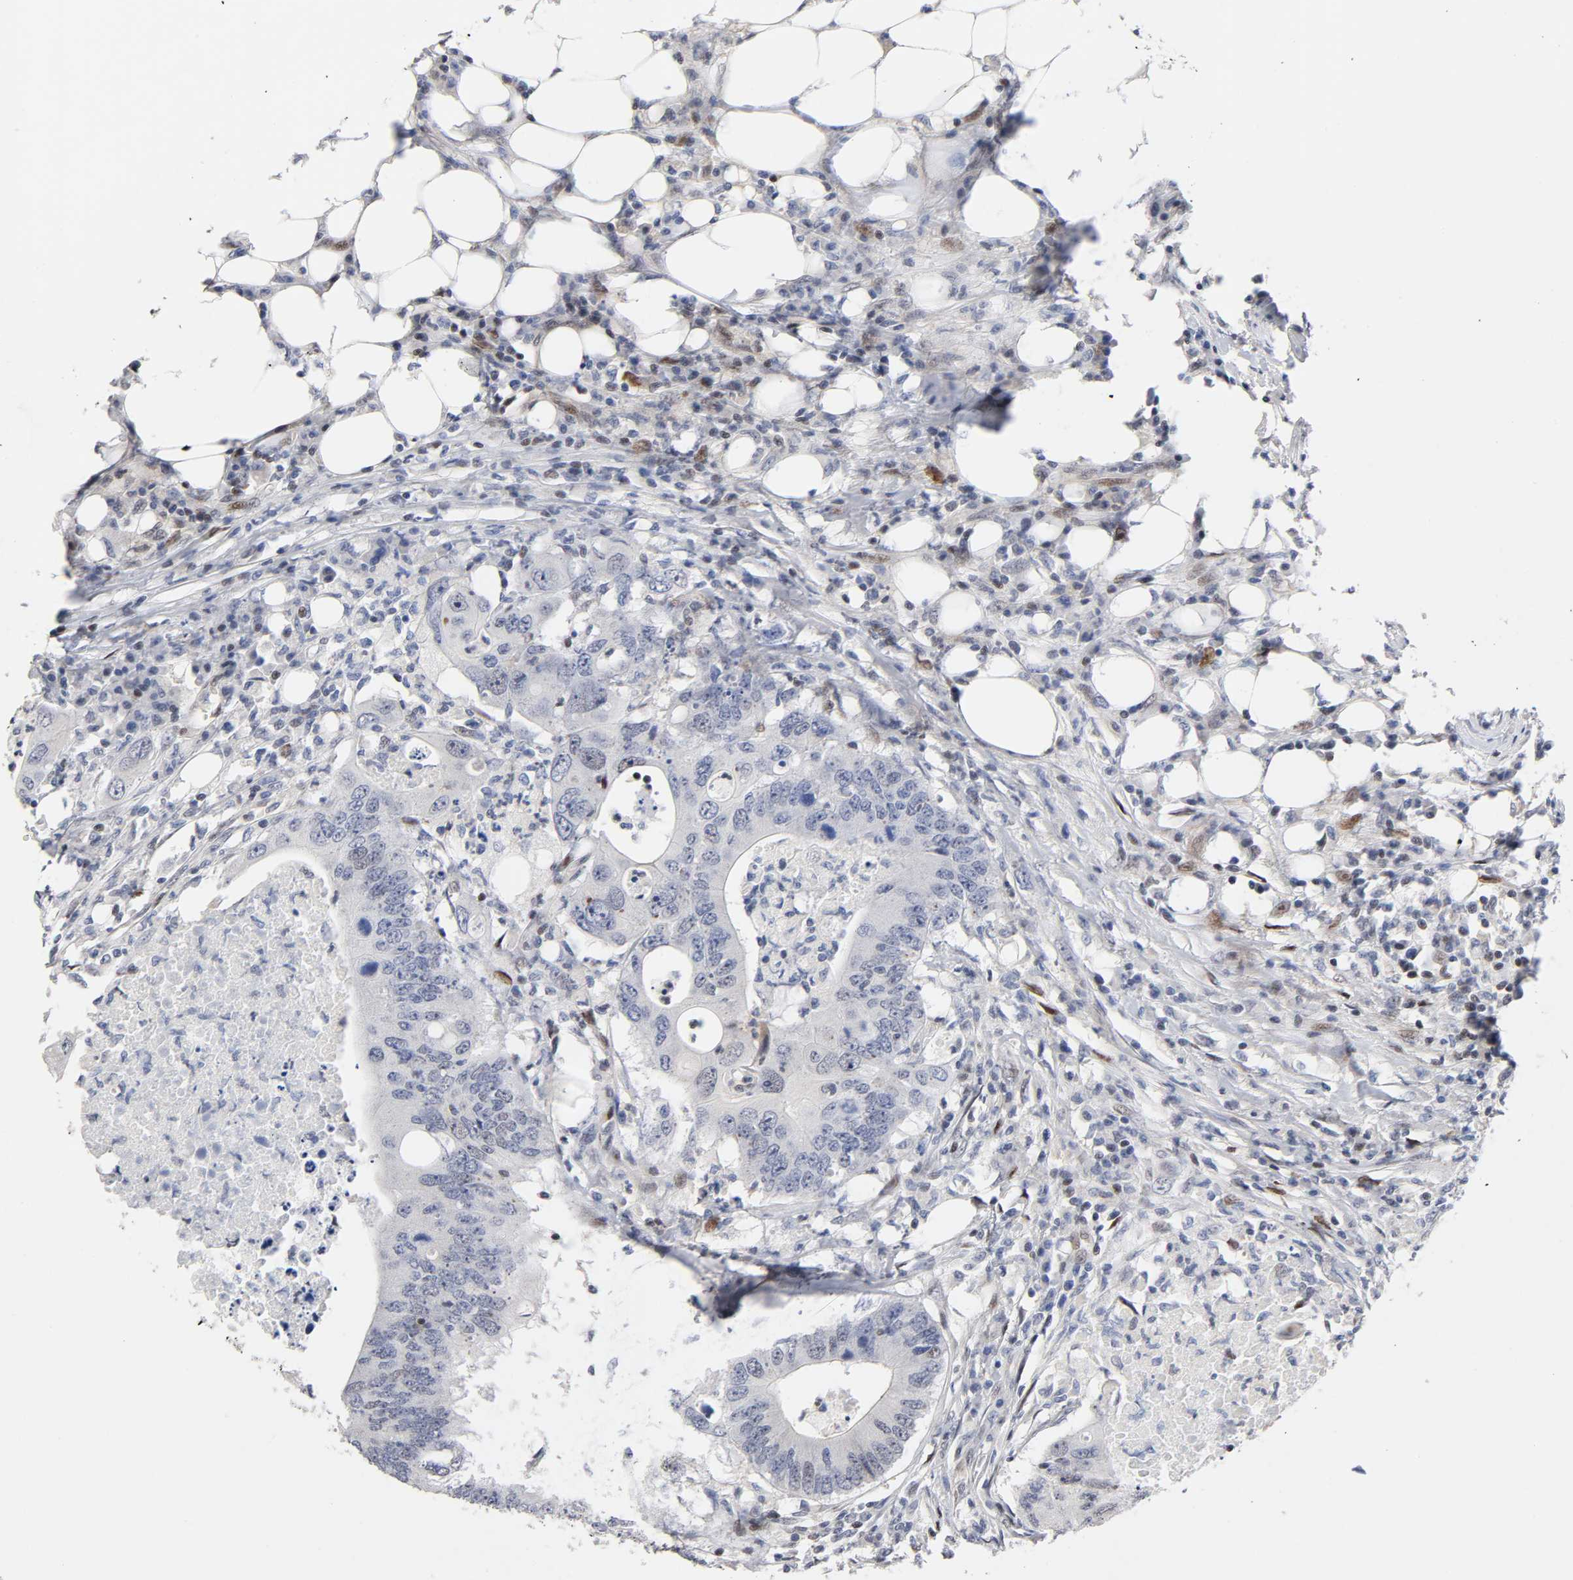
{"staining": {"intensity": "negative", "quantity": "none", "location": "none"}, "tissue": "colorectal cancer", "cell_type": "Tumor cells", "image_type": "cancer", "snomed": [{"axis": "morphology", "description": "Adenocarcinoma, NOS"}, {"axis": "topography", "description": "Colon"}], "caption": "Immunohistochemistry (IHC) histopathology image of neoplastic tissue: human colorectal cancer stained with DAB (3,3'-diaminobenzidine) demonstrates no significant protein expression in tumor cells. (Brightfield microscopy of DAB immunohistochemistry (IHC) at high magnification).", "gene": "STK38", "patient": {"sex": "male", "age": 71}}